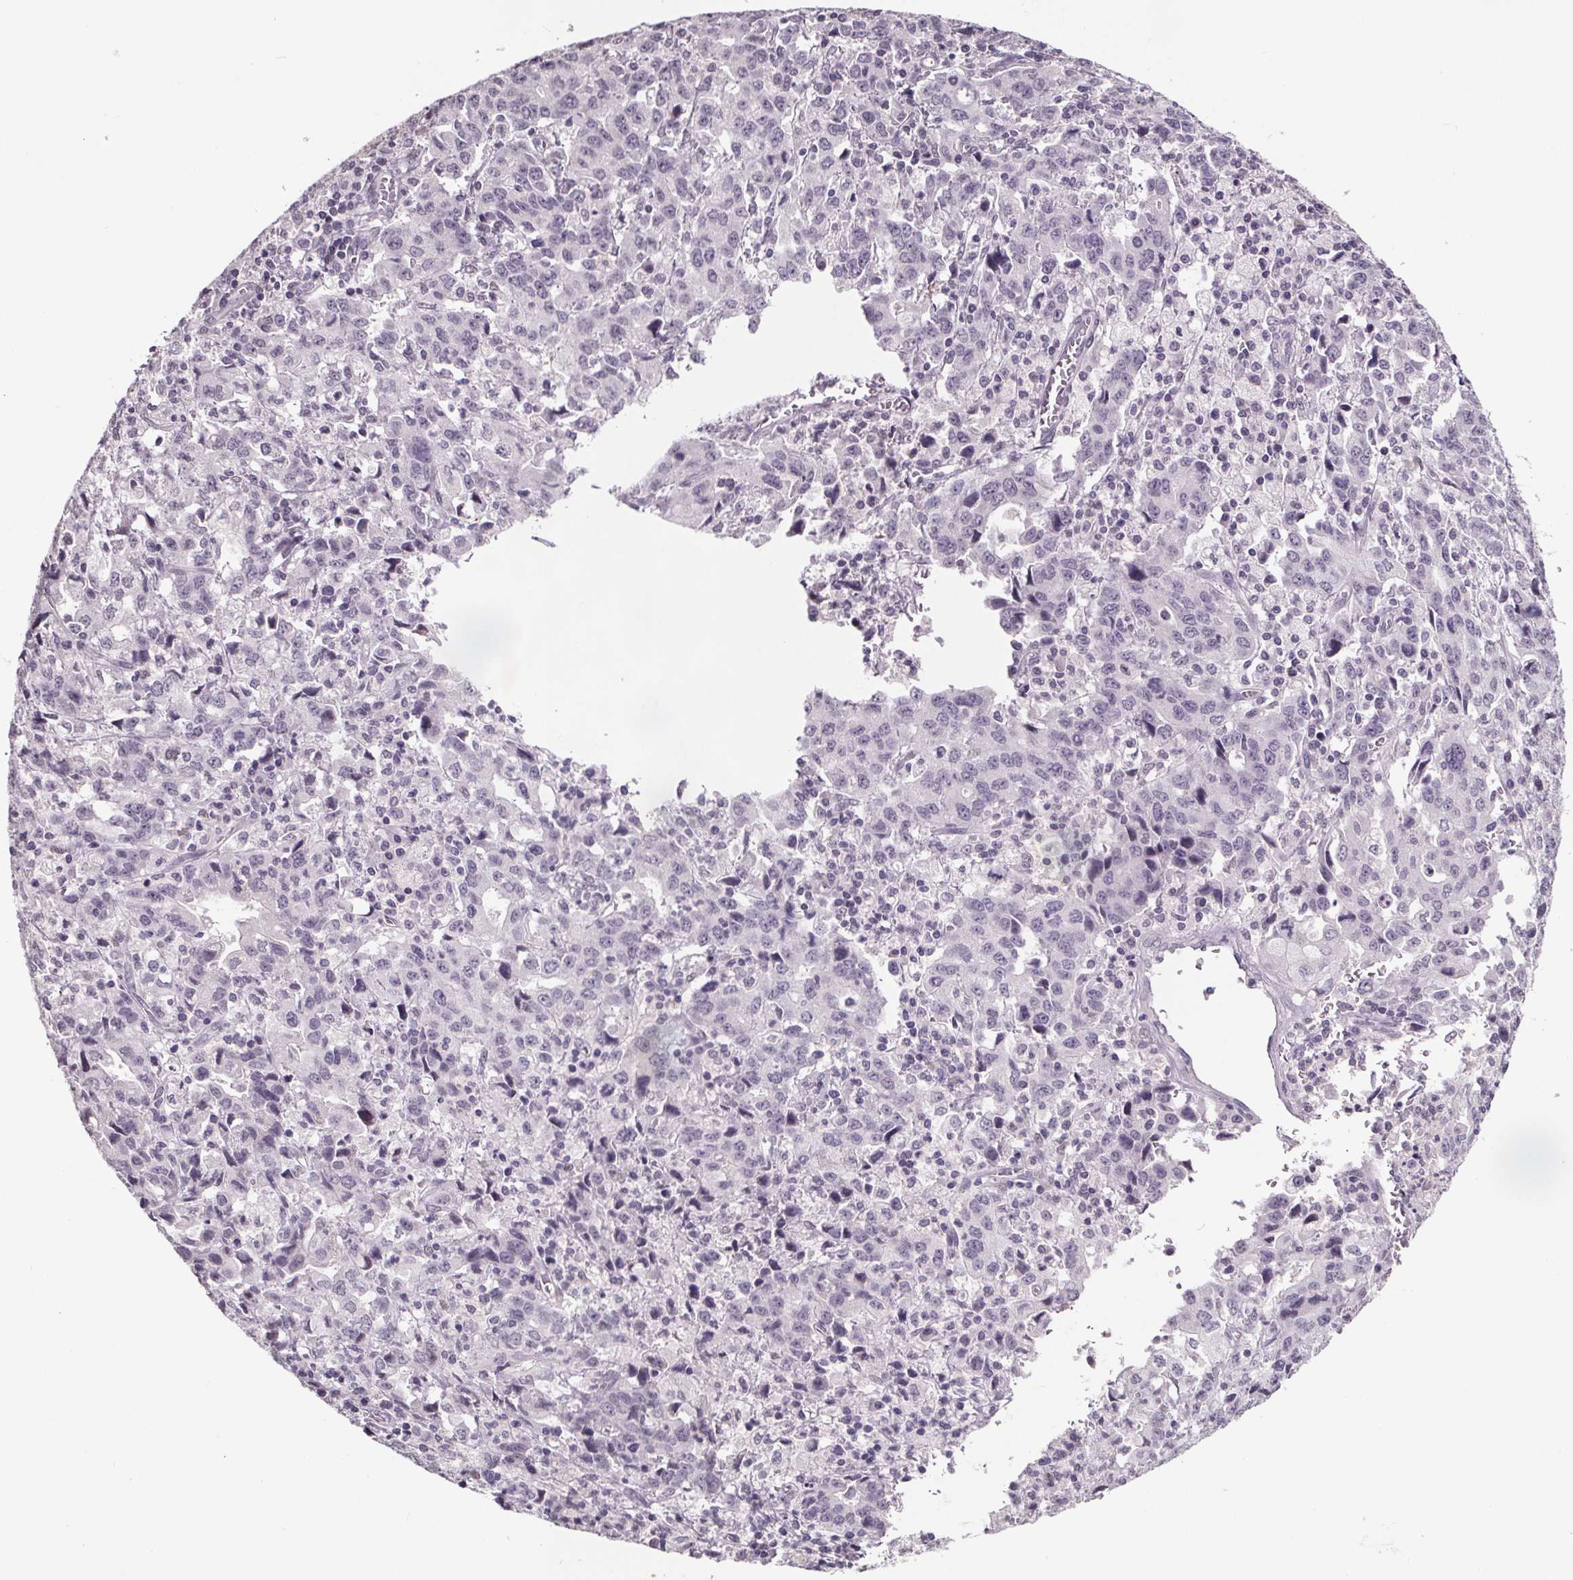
{"staining": {"intensity": "negative", "quantity": "none", "location": "none"}, "tissue": "stomach cancer", "cell_type": "Tumor cells", "image_type": "cancer", "snomed": [{"axis": "morphology", "description": "Adenocarcinoma, NOS"}, {"axis": "topography", "description": "Stomach, upper"}], "caption": "Stomach cancer (adenocarcinoma) stained for a protein using immunohistochemistry reveals no positivity tumor cells.", "gene": "NKX6-1", "patient": {"sex": "male", "age": 85}}